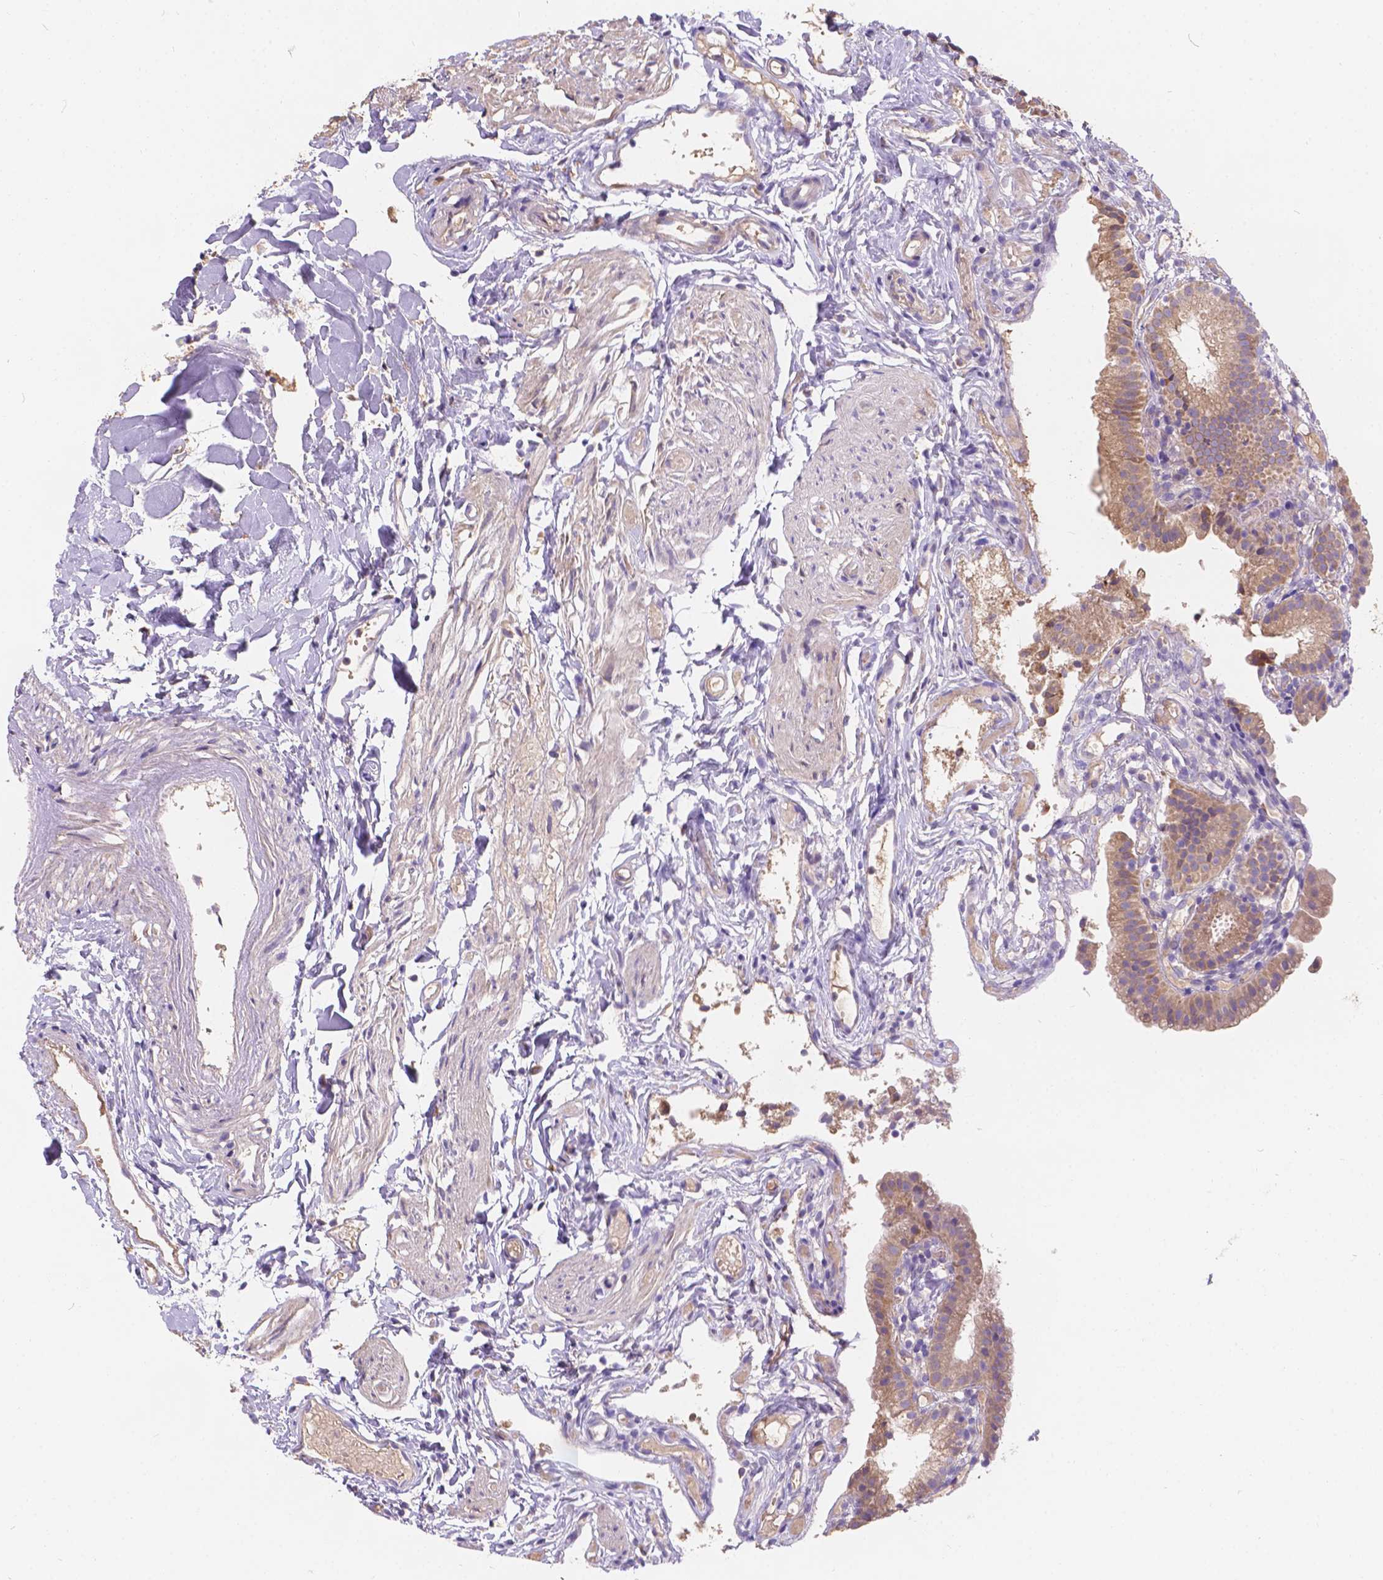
{"staining": {"intensity": "strong", "quantity": "<25%", "location": "cytoplasmic/membranous"}, "tissue": "gallbladder", "cell_type": "Glandular cells", "image_type": "normal", "snomed": [{"axis": "morphology", "description": "Normal tissue, NOS"}, {"axis": "topography", "description": "Gallbladder"}], "caption": "Immunohistochemistry micrograph of benign gallbladder: gallbladder stained using immunohistochemistry demonstrates medium levels of strong protein expression localized specifically in the cytoplasmic/membranous of glandular cells, appearing as a cytoplasmic/membranous brown color.", "gene": "CDK10", "patient": {"sex": "female", "age": 47}}